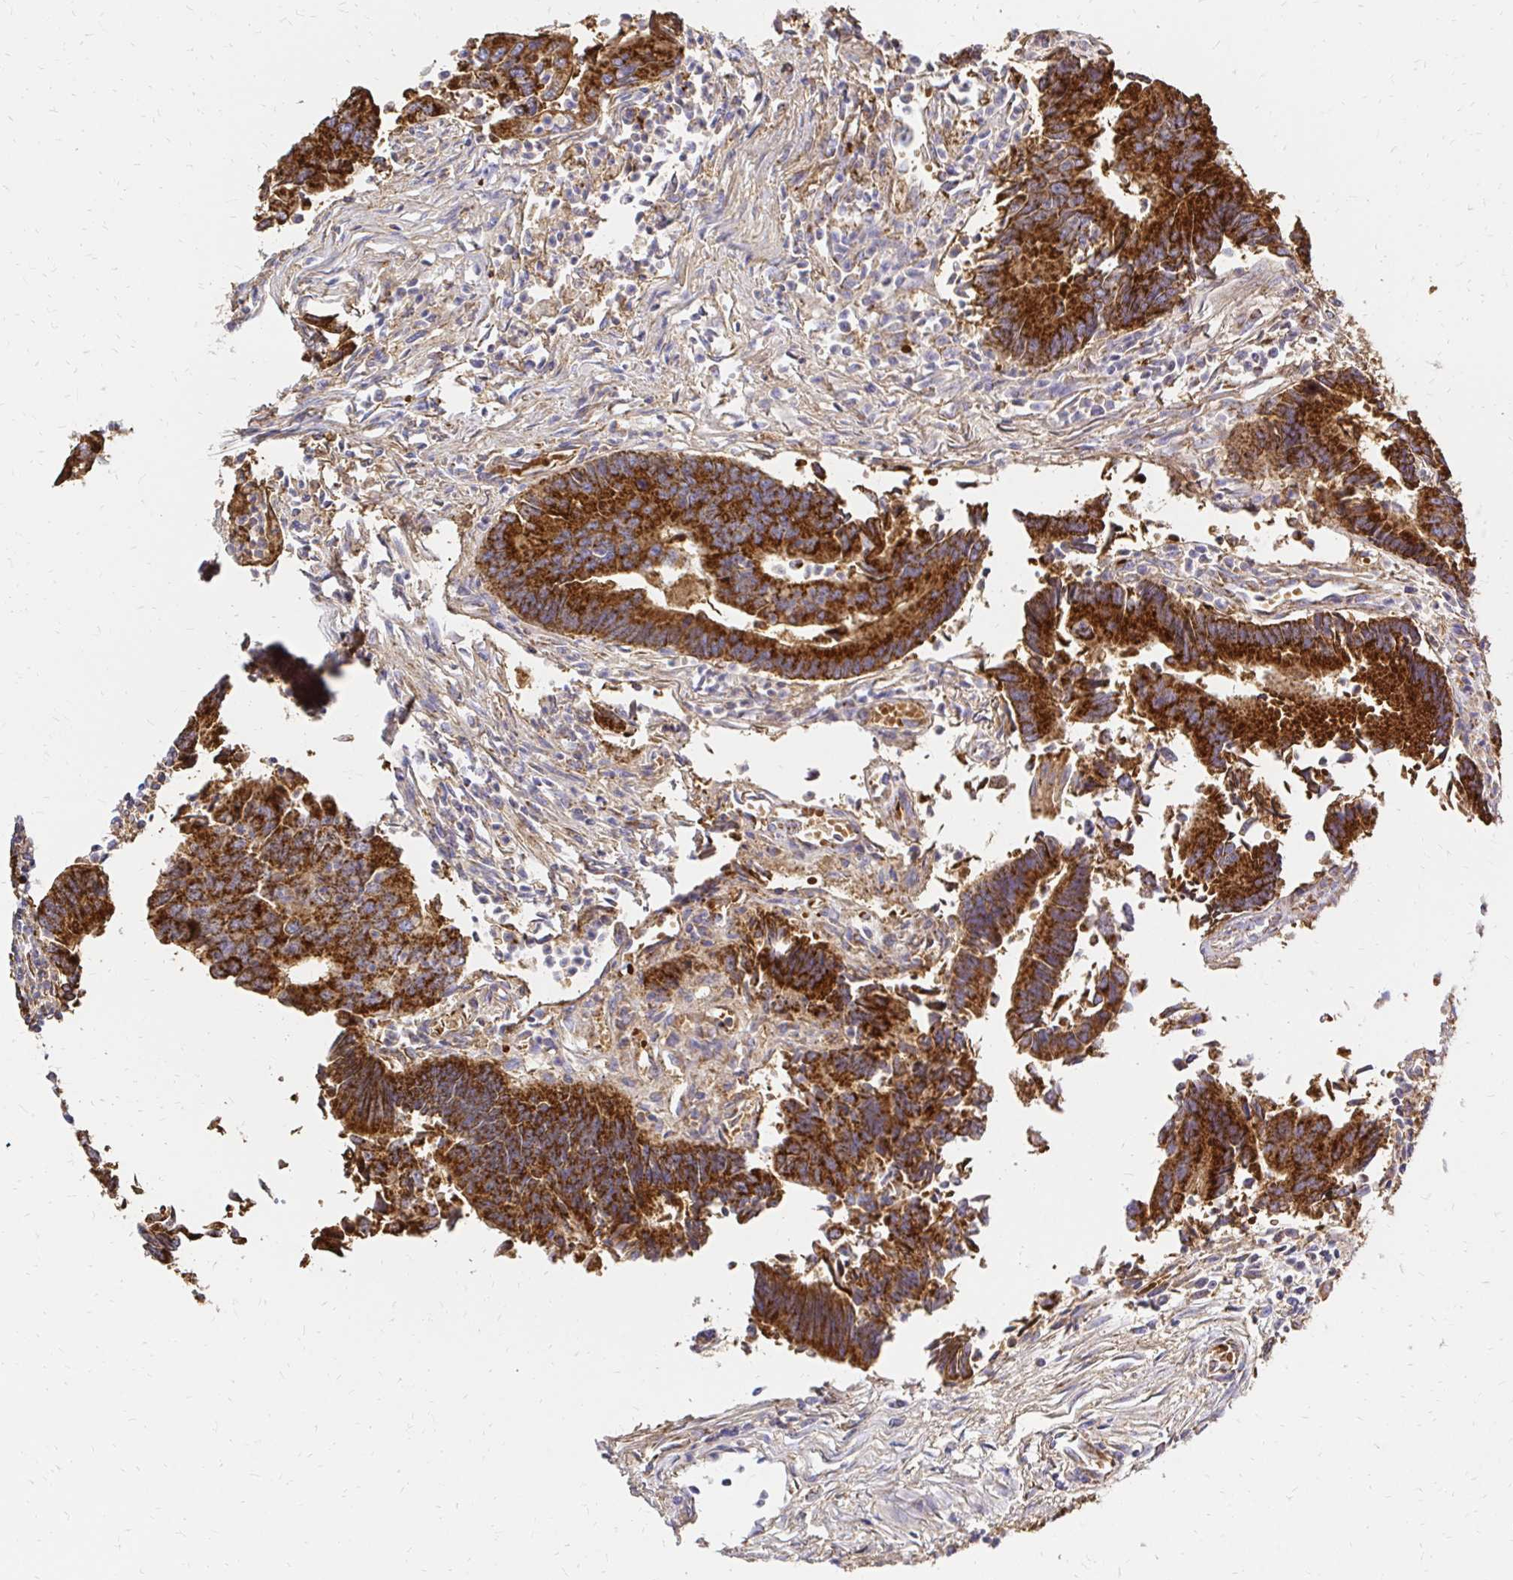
{"staining": {"intensity": "strong", "quantity": ">75%", "location": "cytoplasmic/membranous"}, "tissue": "colorectal cancer", "cell_type": "Tumor cells", "image_type": "cancer", "snomed": [{"axis": "morphology", "description": "Adenocarcinoma, NOS"}, {"axis": "topography", "description": "Colon"}], "caption": "A high-resolution histopathology image shows immunohistochemistry staining of adenocarcinoma (colorectal), which reveals strong cytoplasmic/membranous positivity in about >75% of tumor cells.", "gene": "MRPL13", "patient": {"sex": "female", "age": 67}}